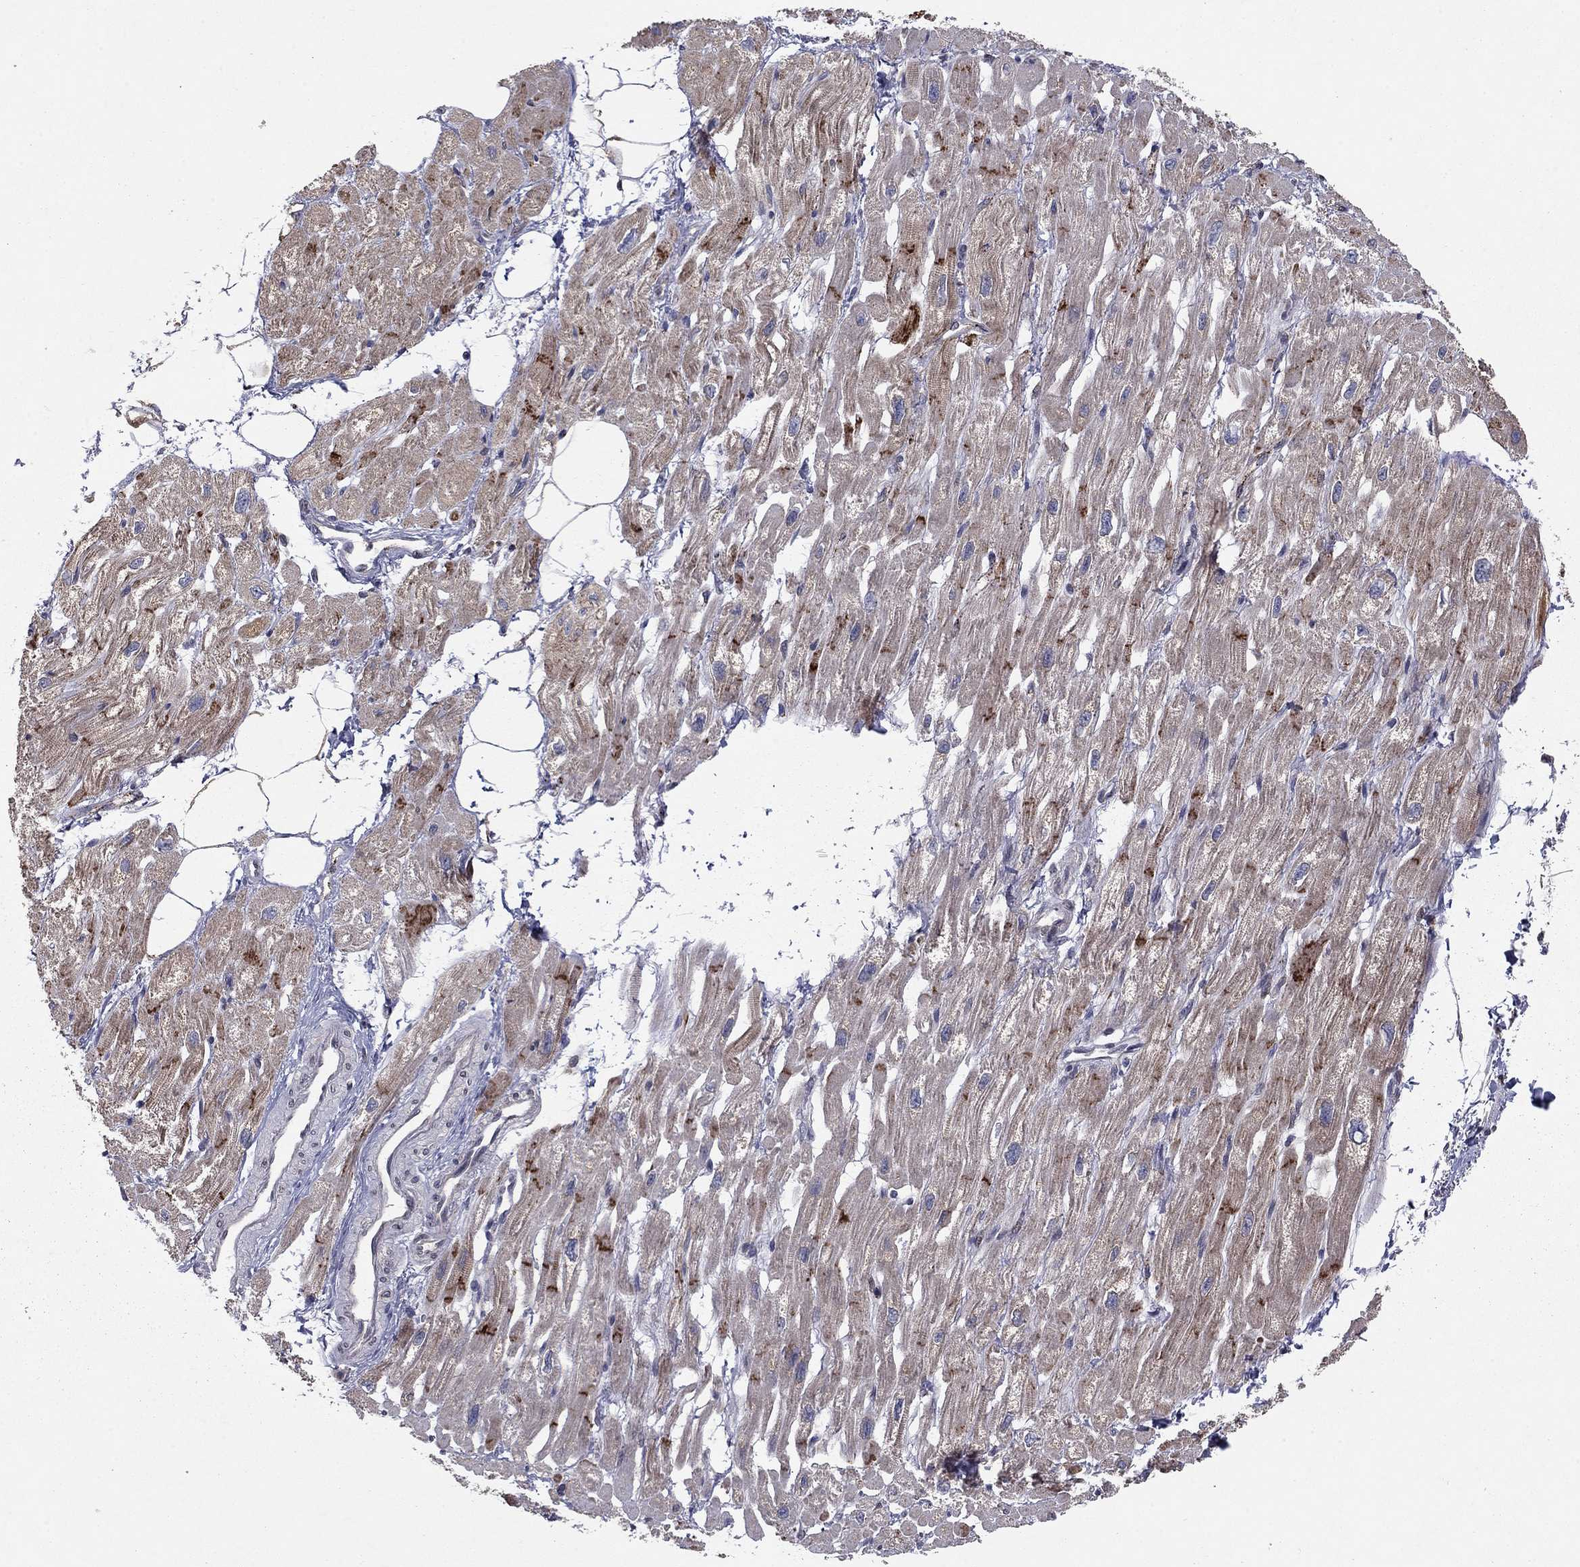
{"staining": {"intensity": "negative", "quantity": "none", "location": "none"}, "tissue": "heart muscle", "cell_type": "Cardiomyocytes", "image_type": "normal", "snomed": [{"axis": "morphology", "description": "Normal tissue, NOS"}, {"axis": "topography", "description": "Heart"}], "caption": "Histopathology image shows no protein staining in cardiomyocytes of benign heart muscle. The staining is performed using DAB brown chromogen with nuclei counter-stained in using hematoxylin.", "gene": "YIF1A", "patient": {"sex": "male", "age": 66}}